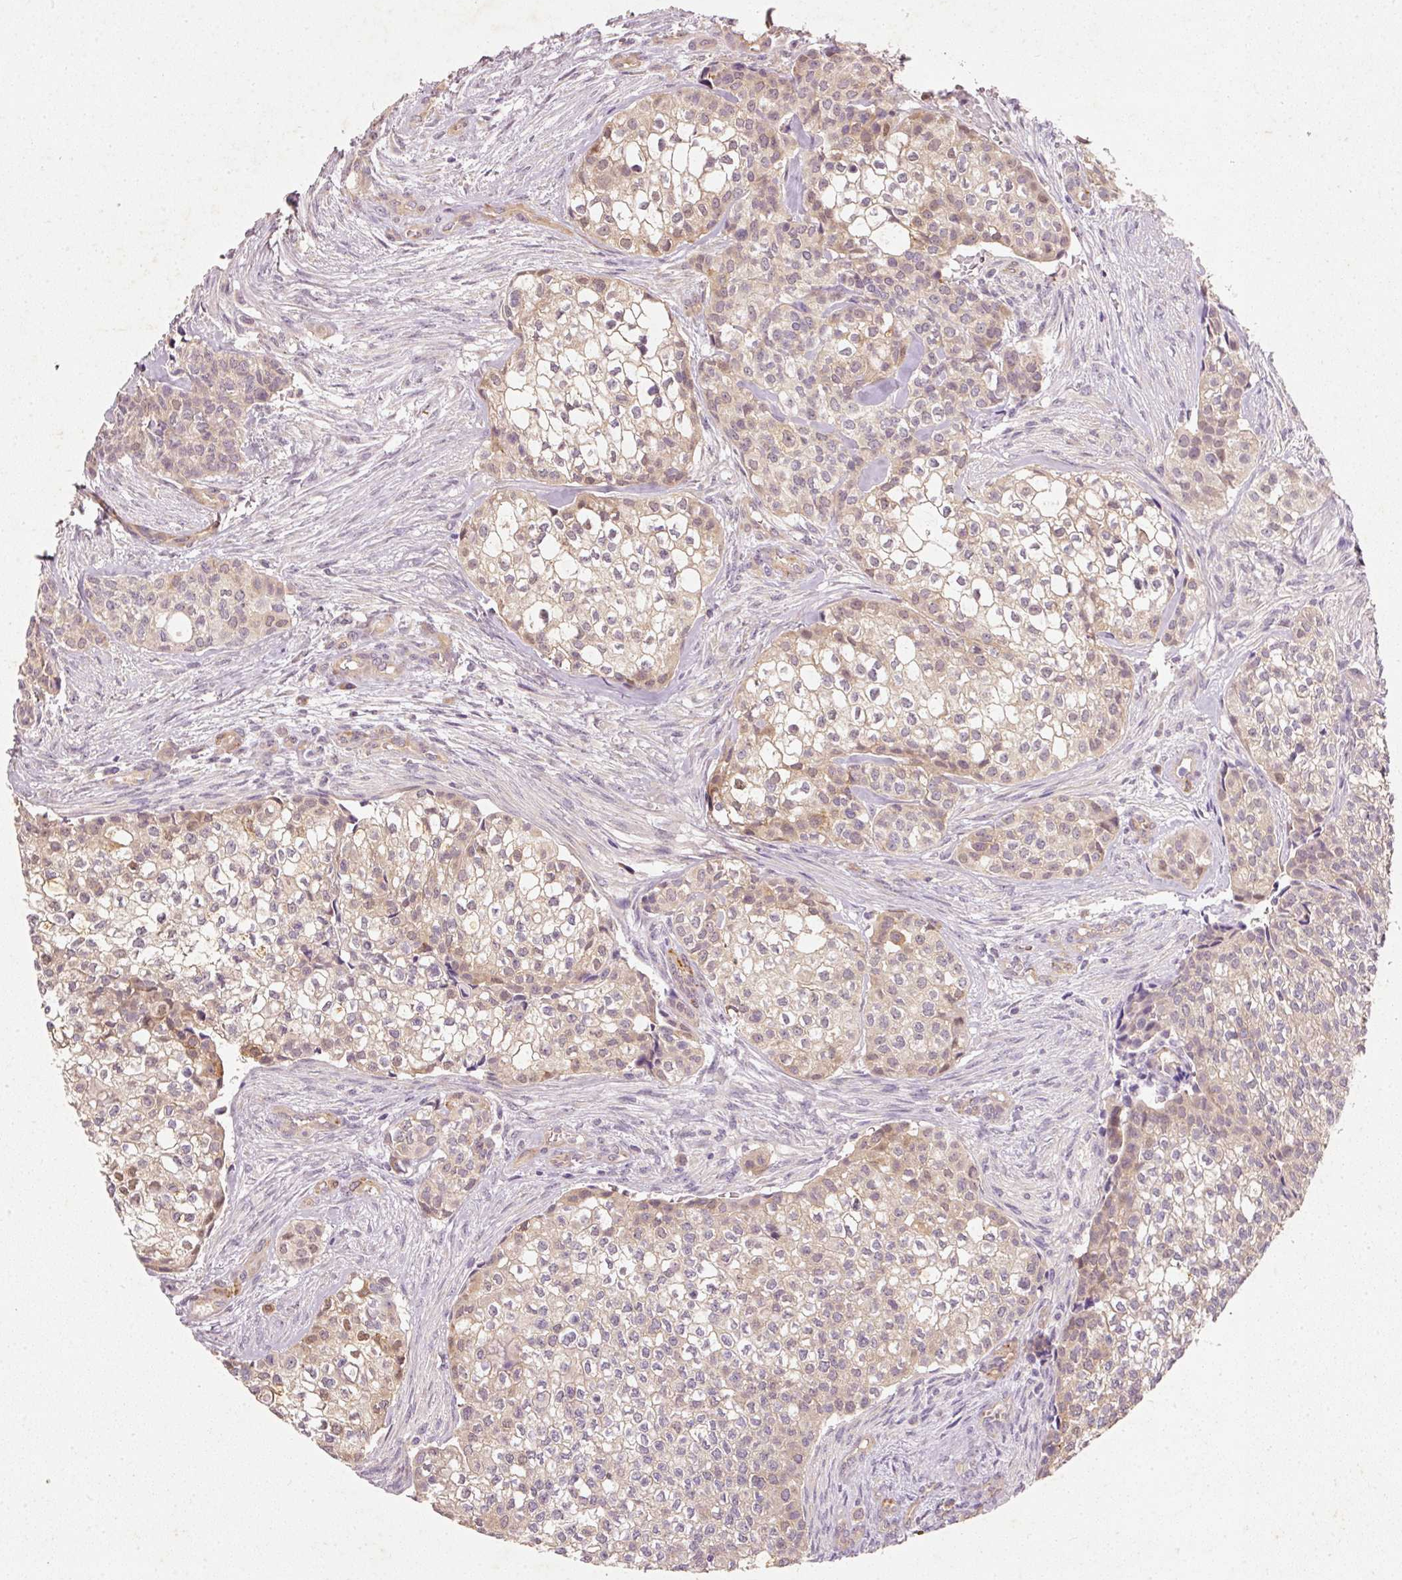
{"staining": {"intensity": "weak", "quantity": ">75%", "location": "cytoplasmic/membranous"}, "tissue": "head and neck cancer", "cell_type": "Tumor cells", "image_type": "cancer", "snomed": [{"axis": "morphology", "description": "Adenocarcinoma, NOS"}, {"axis": "topography", "description": "Head-Neck"}], "caption": "Immunohistochemistry (IHC) staining of adenocarcinoma (head and neck), which demonstrates low levels of weak cytoplasmic/membranous positivity in about >75% of tumor cells indicating weak cytoplasmic/membranous protein staining. The staining was performed using DAB (brown) for protein detection and nuclei were counterstained in hematoxylin (blue).", "gene": "RGL2", "patient": {"sex": "male", "age": 81}}